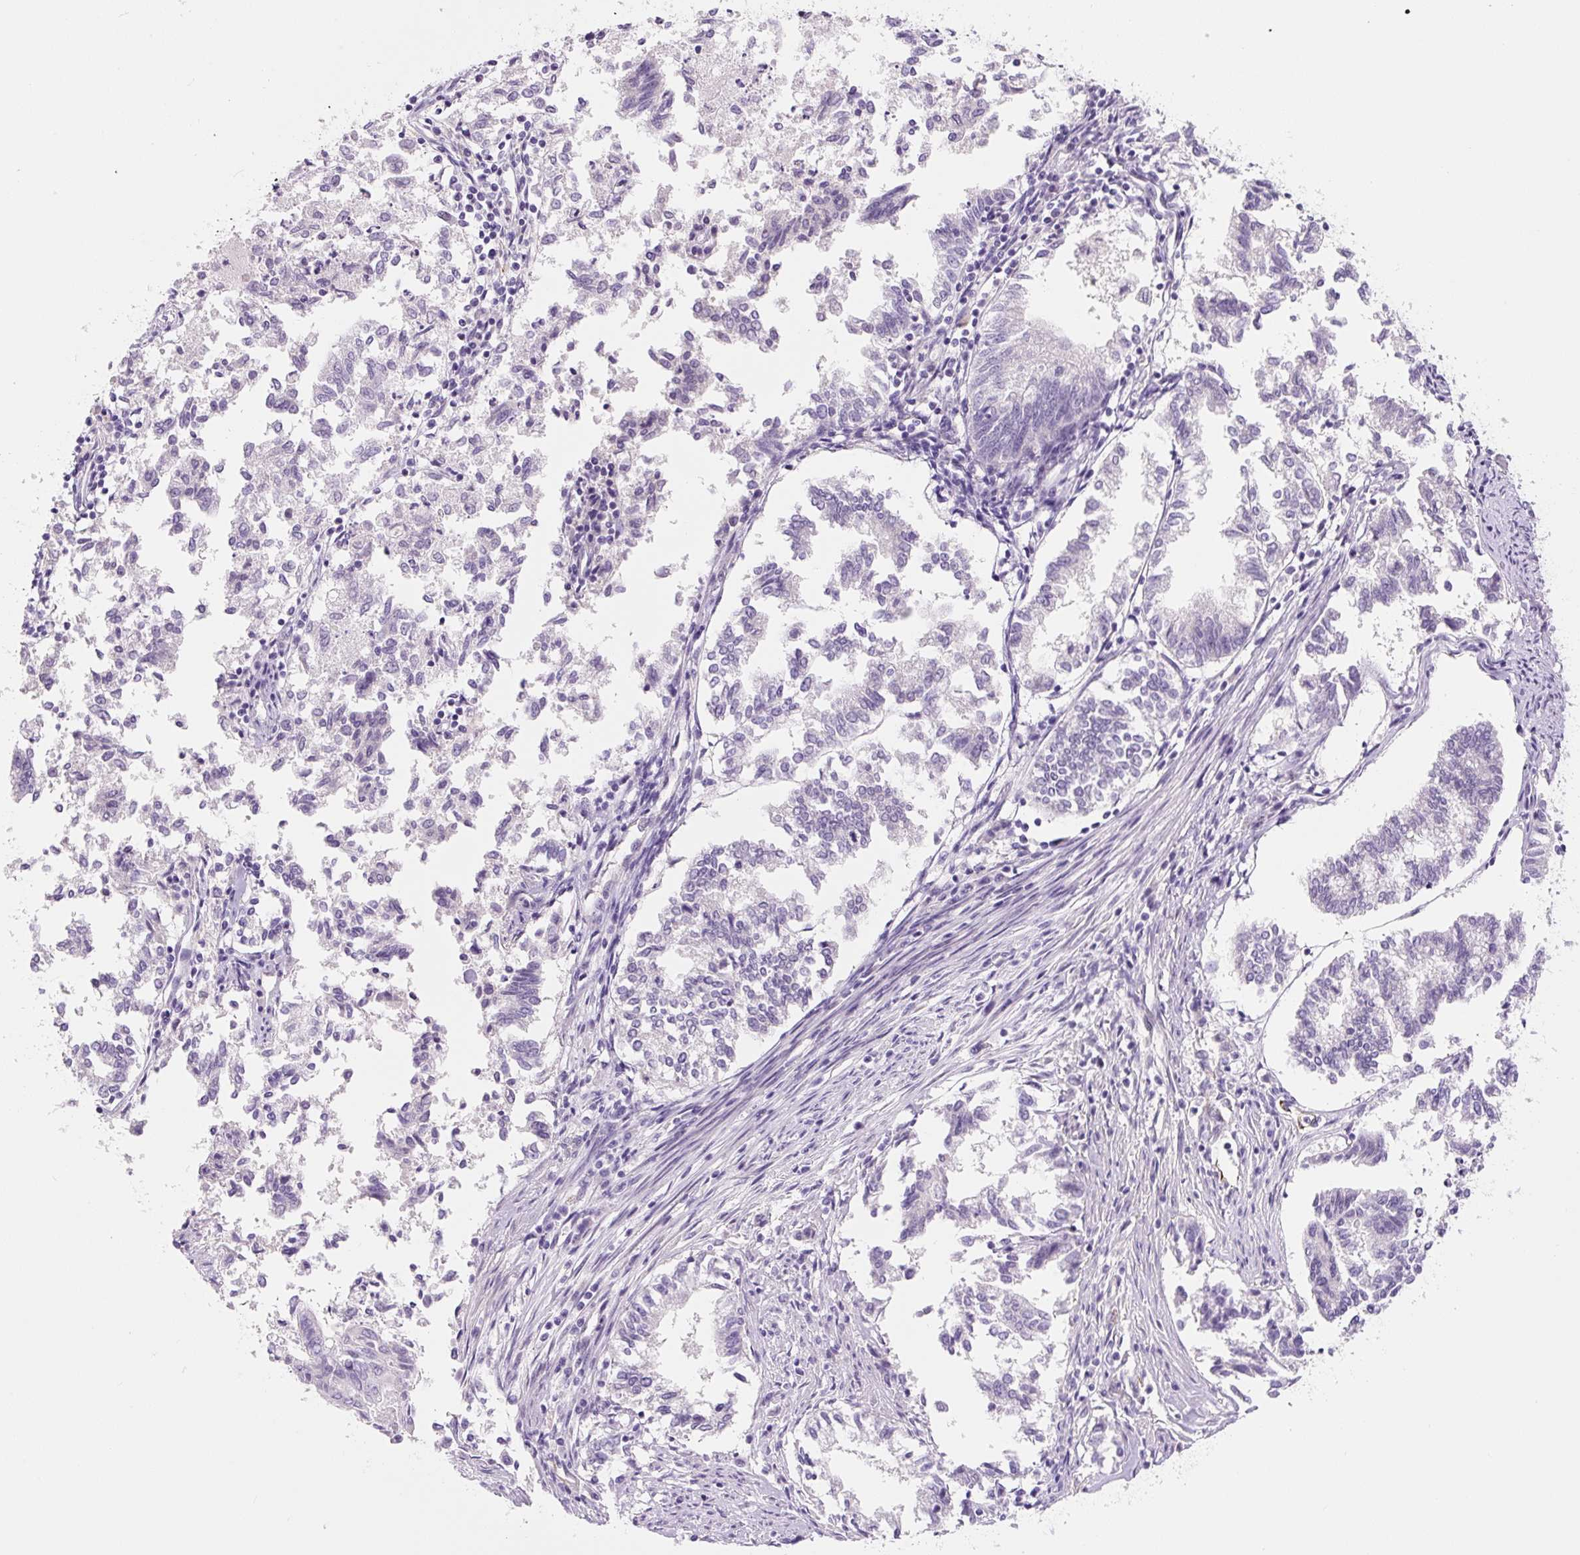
{"staining": {"intensity": "negative", "quantity": "none", "location": "none"}, "tissue": "endometrial cancer", "cell_type": "Tumor cells", "image_type": "cancer", "snomed": [{"axis": "morphology", "description": "Necrosis, NOS"}, {"axis": "morphology", "description": "Adenocarcinoma, NOS"}, {"axis": "topography", "description": "Endometrium"}], "caption": "This is an immunohistochemistry image of human adenocarcinoma (endometrial). There is no expression in tumor cells.", "gene": "CCL25", "patient": {"sex": "female", "age": 79}}